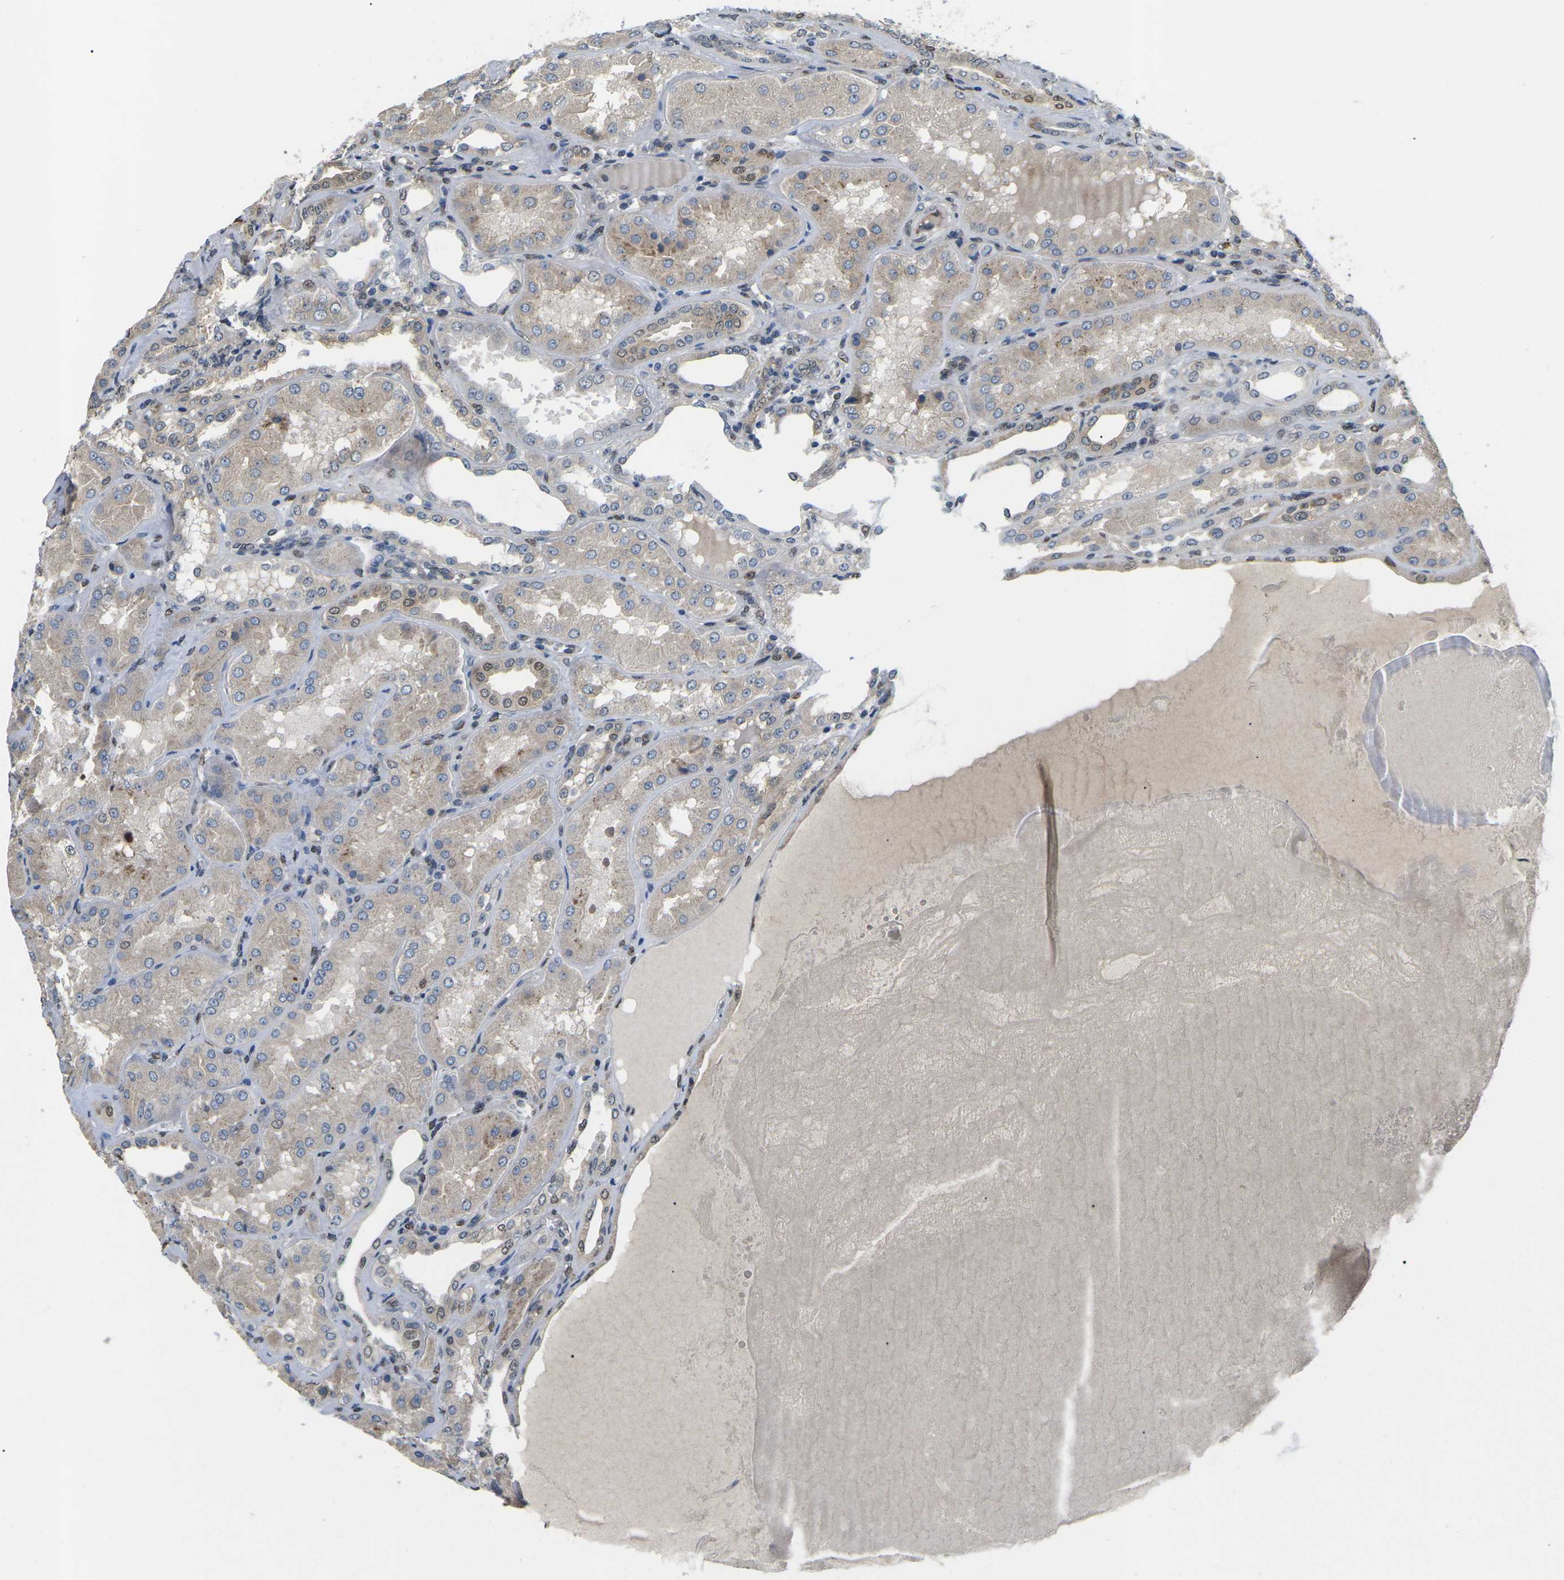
{"staining": {"intensity": "weak", "quantity": "<25%", "location": "cytoplasmic/membranous"}, "tissue": "kidney", "cell_type": "Cells in glomeruli", "image_type": "normal", "snomed": [{"axis": "morphology", "description": "Normal tissue, NOS"}, {"axis": "topography", "description": "Kidney"}], "caption": "The photomicrograph demonstrates no significant expression in cells in glomeruli of kidney. Brightfield microscopy of IHC stained with DAB (3,3'-diaminobenzidine) (brown) and hematoxylin (blue), captured at high magnification.", "gene": "ERBB4", "patient": {"sex": "female", "age": 56}}